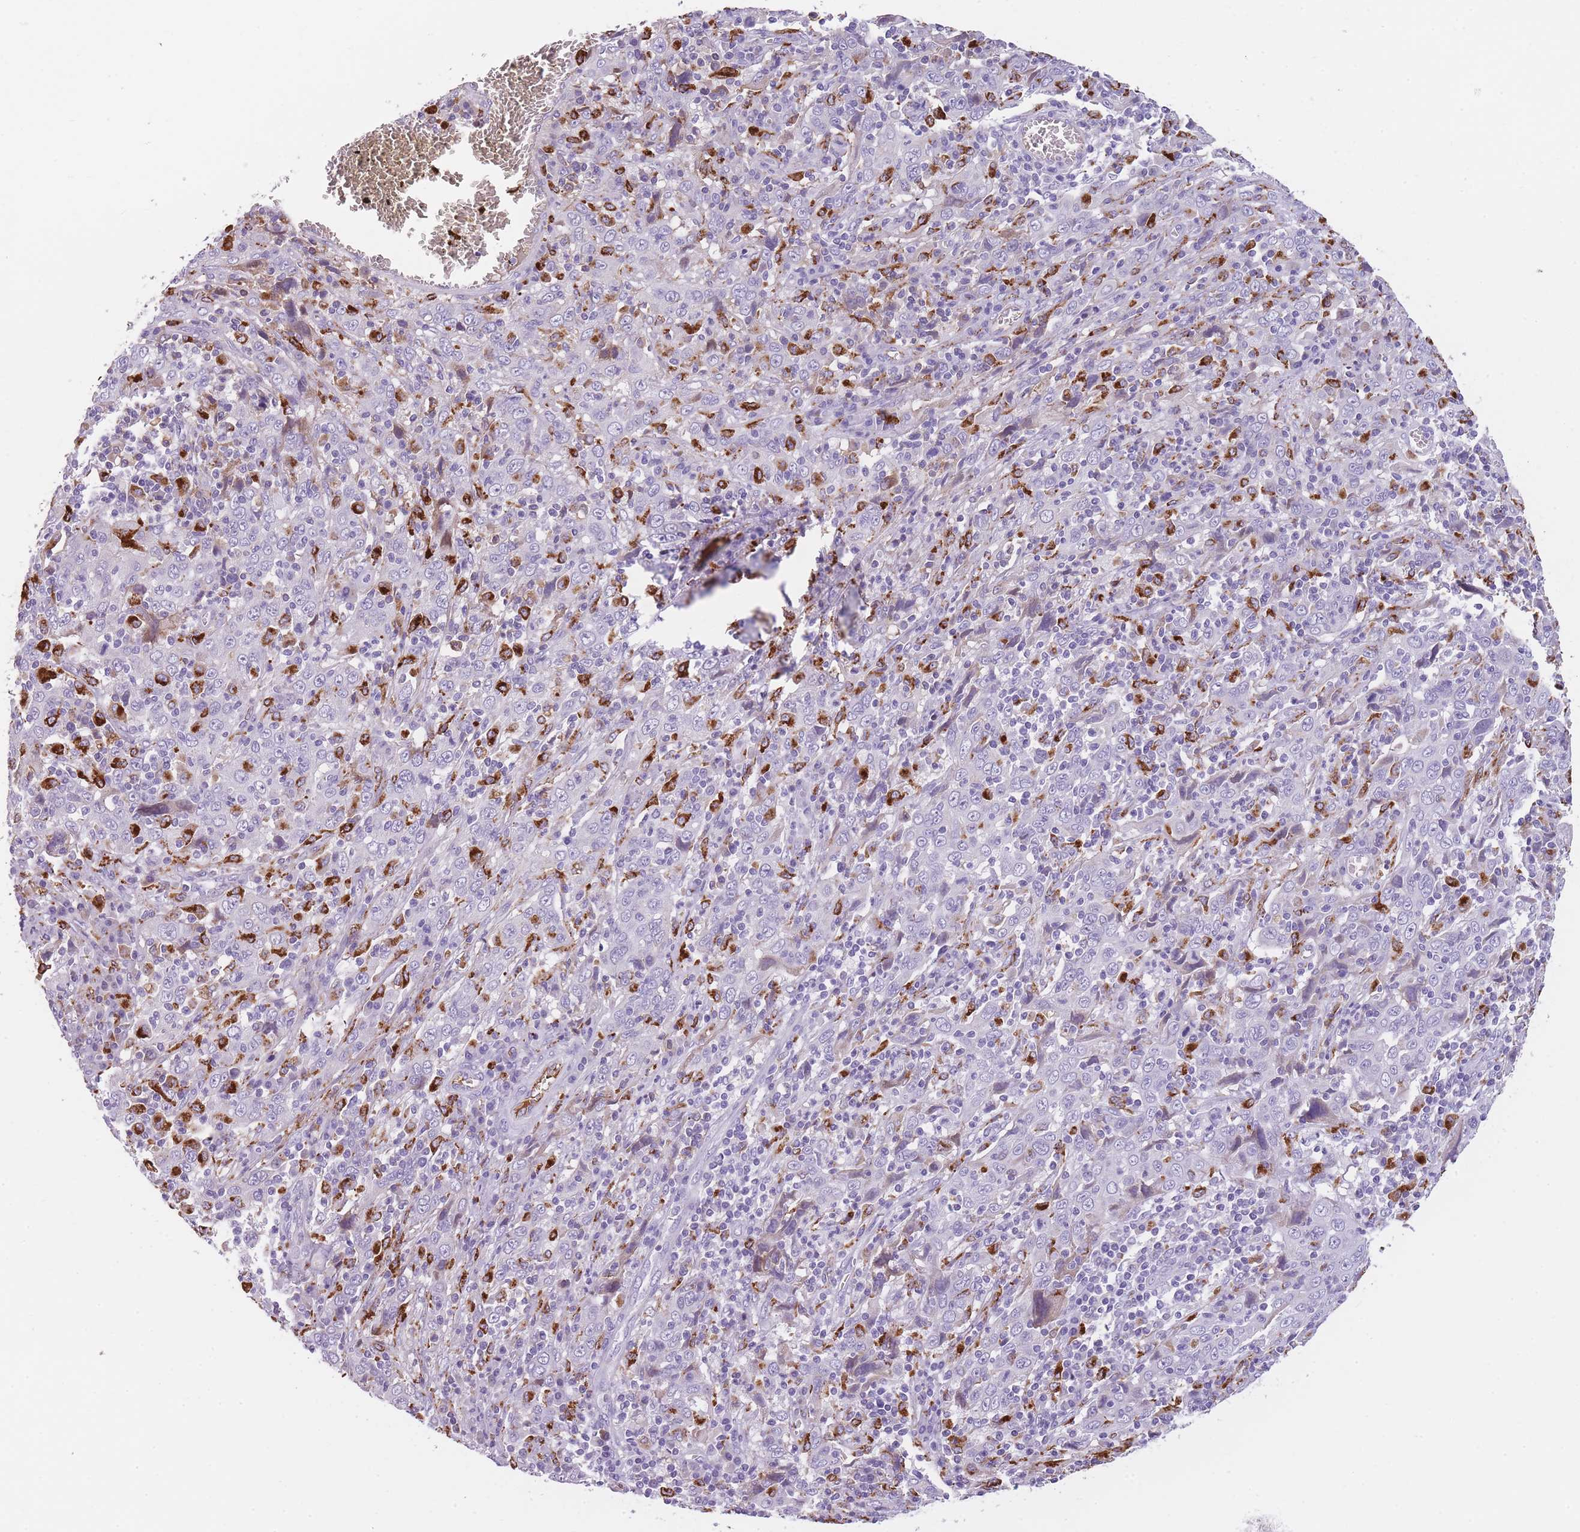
{"staining": {"intensity": "negative", "quantity": "none", "location": "none"}, "tissue": "cervical cancer", "cell_type": "Tumor cells", "image_type": "cancer", "snomed": [{"axis": "morphology", "description": "Squamous cell carcinoma, NOS"}, {"axis": "topography", "description": "Cervix"}], "caption": "This histopathology image is of cervical squamous cell carcinoma stained with immunohistochemistry to label a protein in brown with the nuclei are counter-stained blue. There is no expression in tumor cells. The staining was performed using DAB to visualize the protein expression in brown, while the nuclei were stained in blue with hematoxylin (Magnification: 20x).", "gene": "GNAT1", "patient": {"sex": "female", "age": 46}}